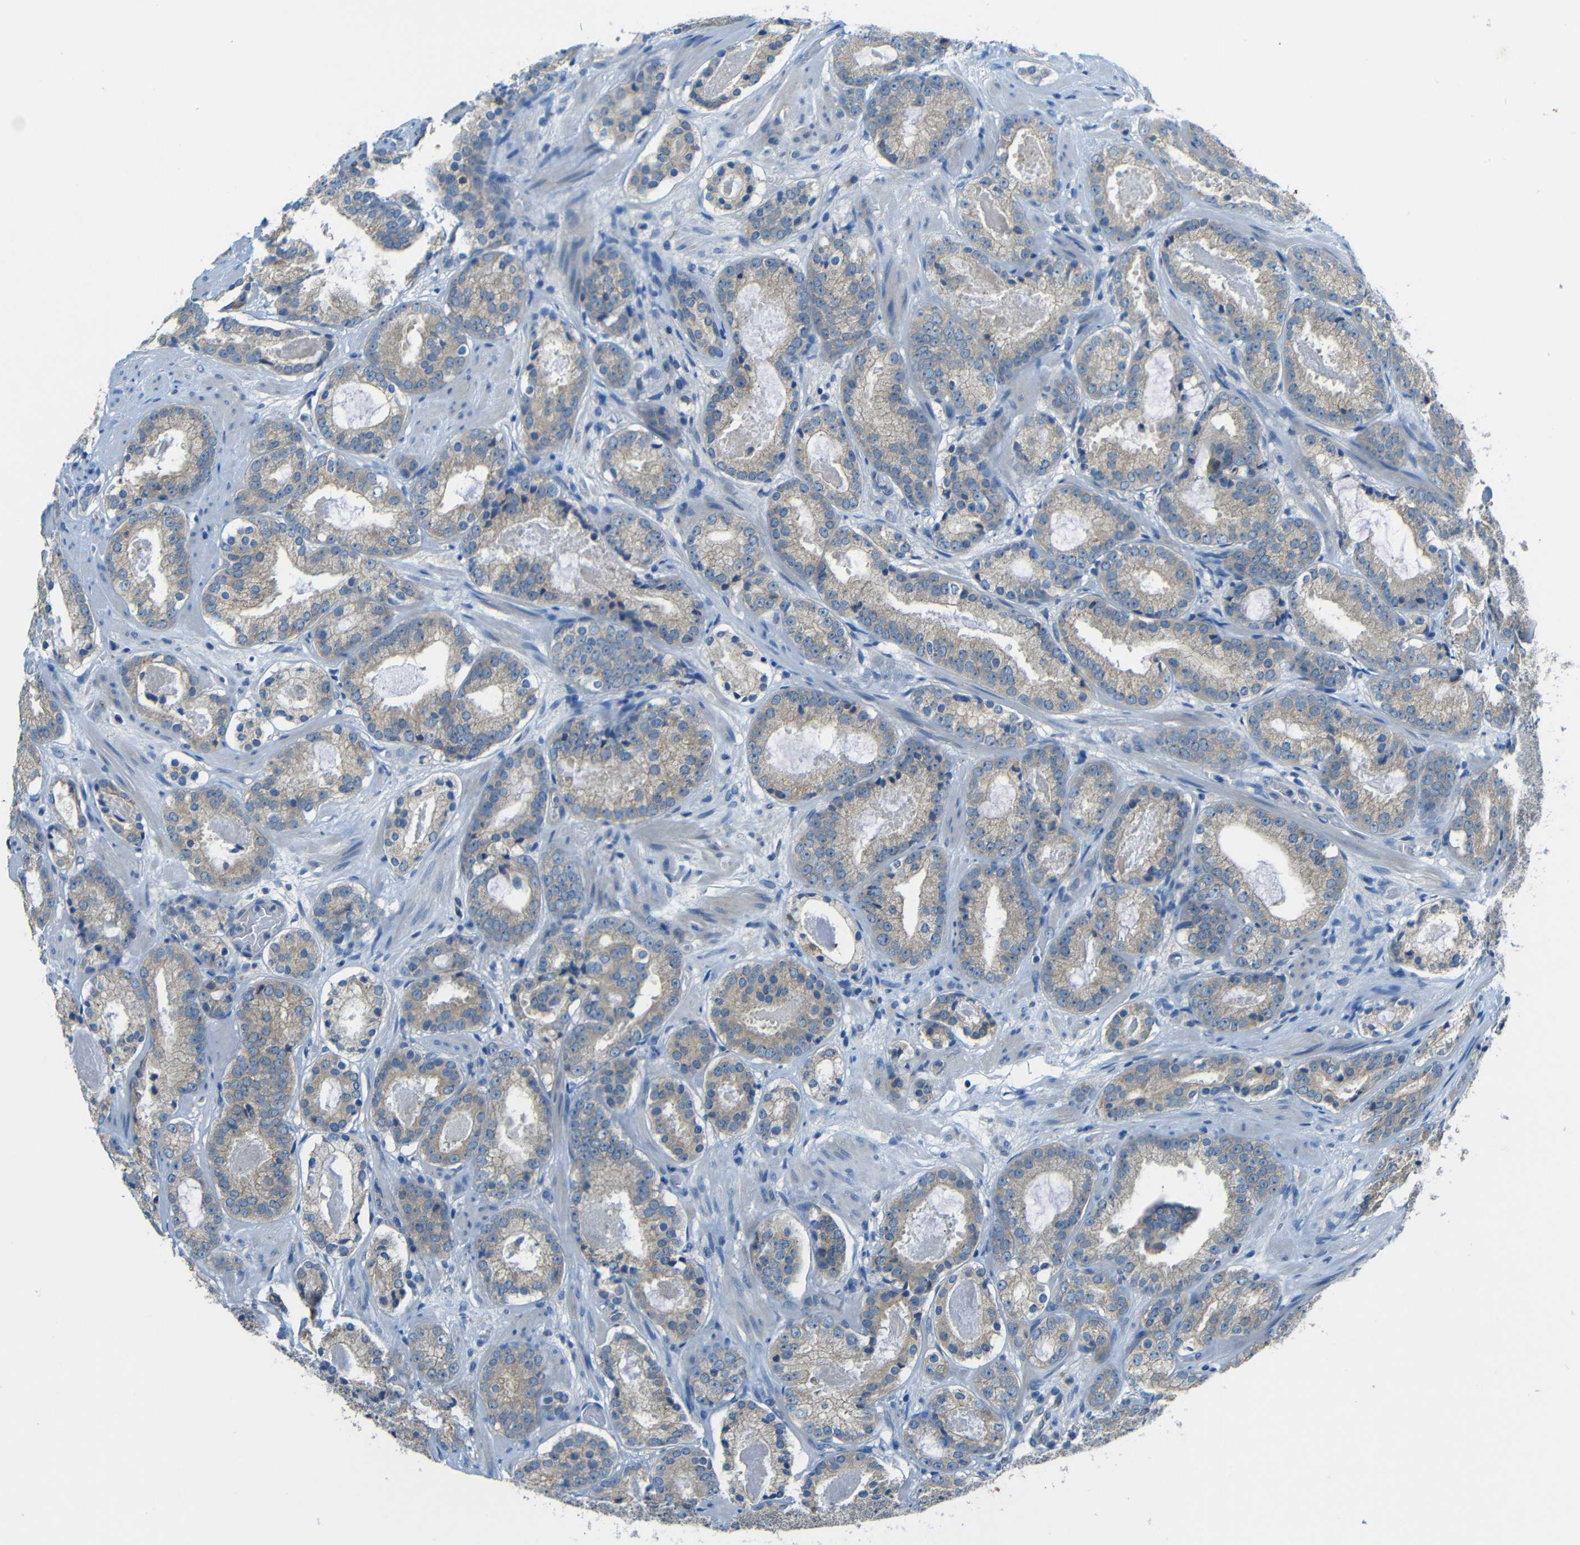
{"staining": {"intensity": "weak", "quantity": ">75%", "location": "cytoplasmic/membranous"}, "tissue": "prostate cancer", "cell_type": "Tumor cells", "image_type": "cancer", "snomed": [{"axis": "morphology", "description": "Adenocarcinoma, Low grade"}, {"axis": "topography", "description": "Prostate"}], "caption": "Immunohistochemistry (DAB (3,3'-diaminobenzidine)) staining of low-grade adenocarcinoma (prostate) reveals weak cytoplasmic/membranous protein expression in about >75% of tumor cells.", "gene": "CYP26B1", "patient": {"sex": "male", "age": 69}}